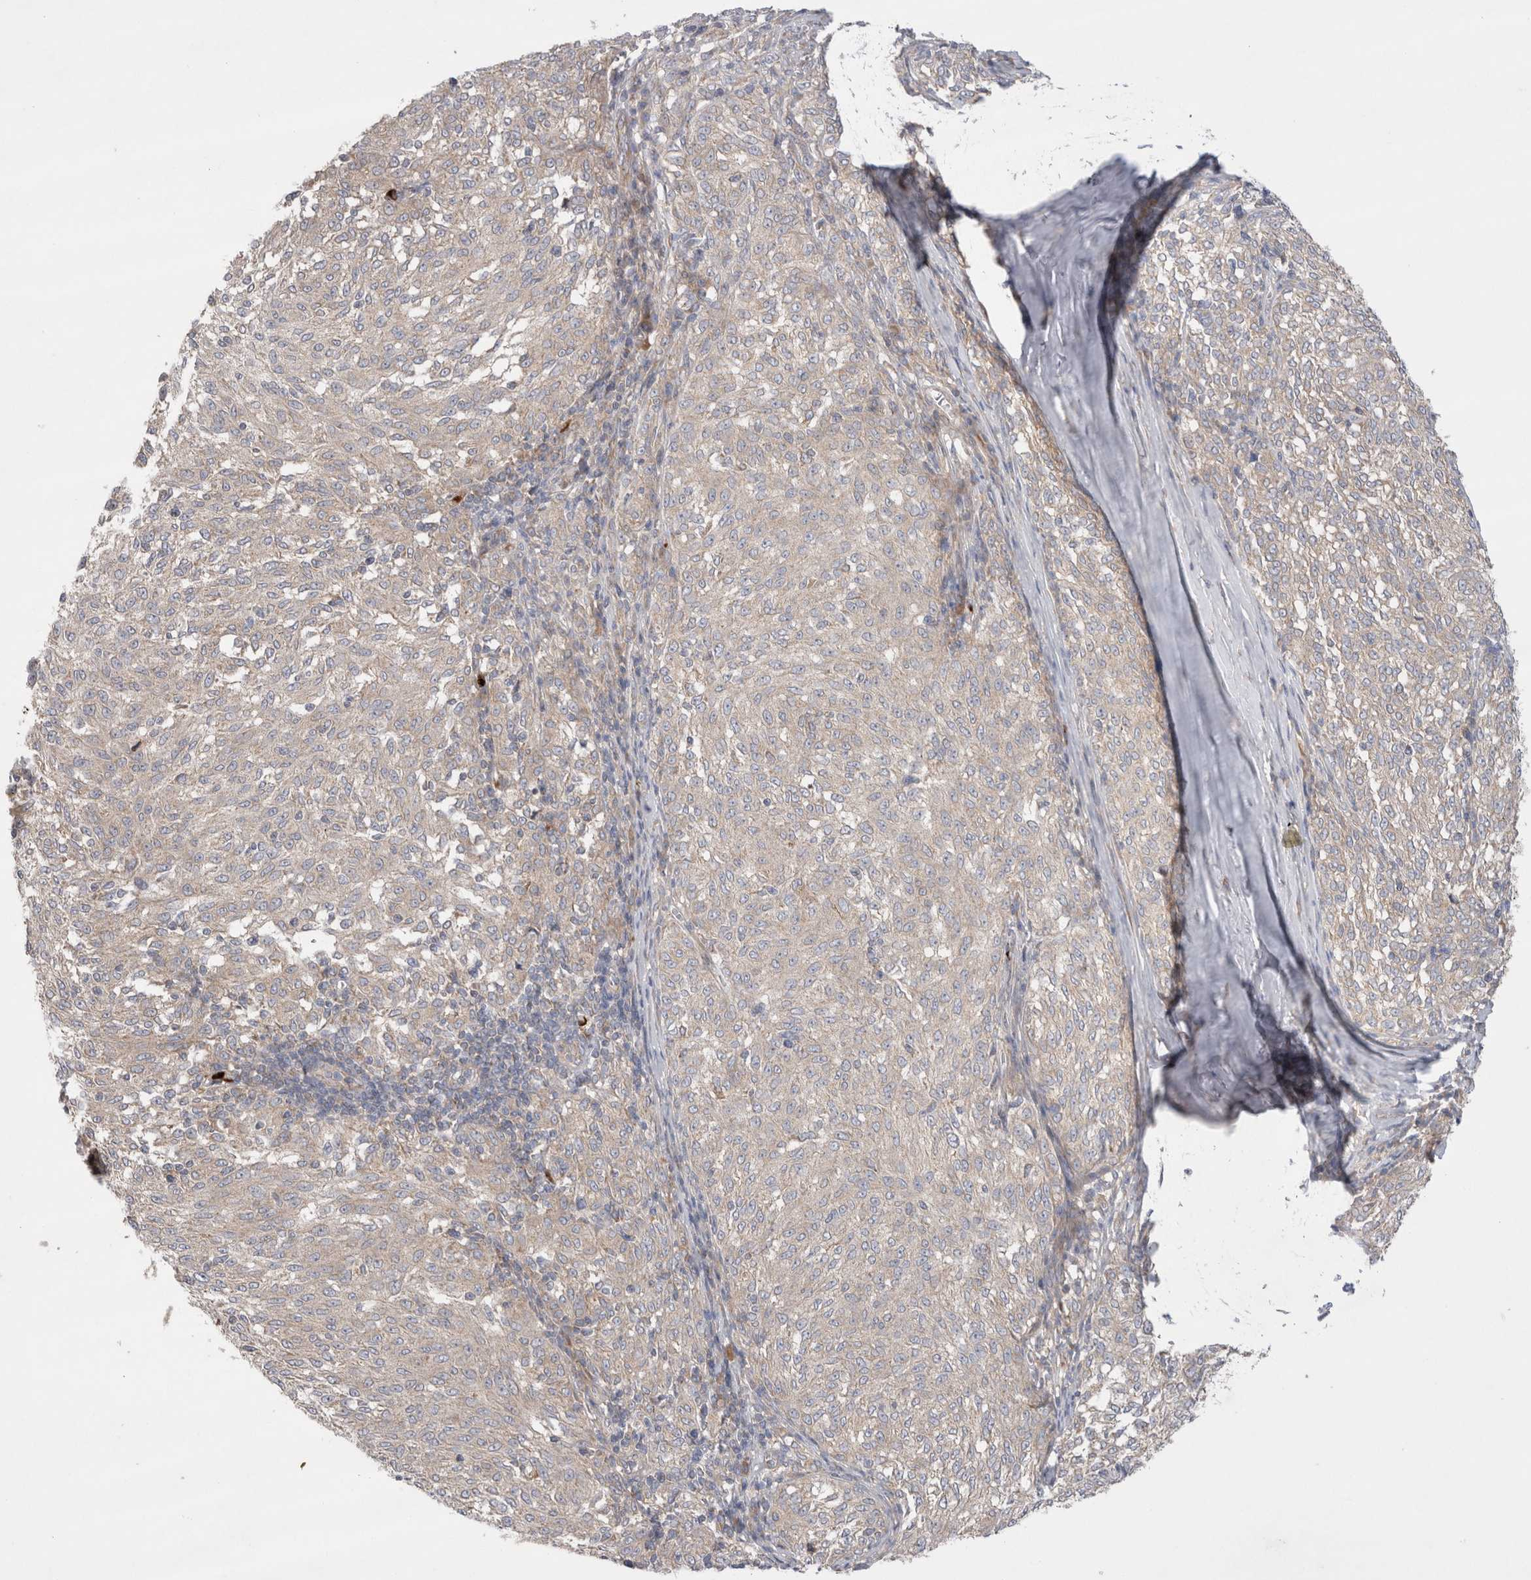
{"staining": {"intensity": "negative", "quantity": "none", "location": "none"}, "tissue": "melanoma", "cell_type": "Tumor cells", "image_type": "cancer", "snomed": [{"axis": "morphology", "description": "Malignant melanoma, NOS"}, {"axis": "topography", "description": "Skin"}], "caption": "This is an immunohistochemistry micrograph of human melanoma. There is no staining in tumor cells.", "gene": "TBC1D16", "patient": {"sex": "female", "age": 72}}